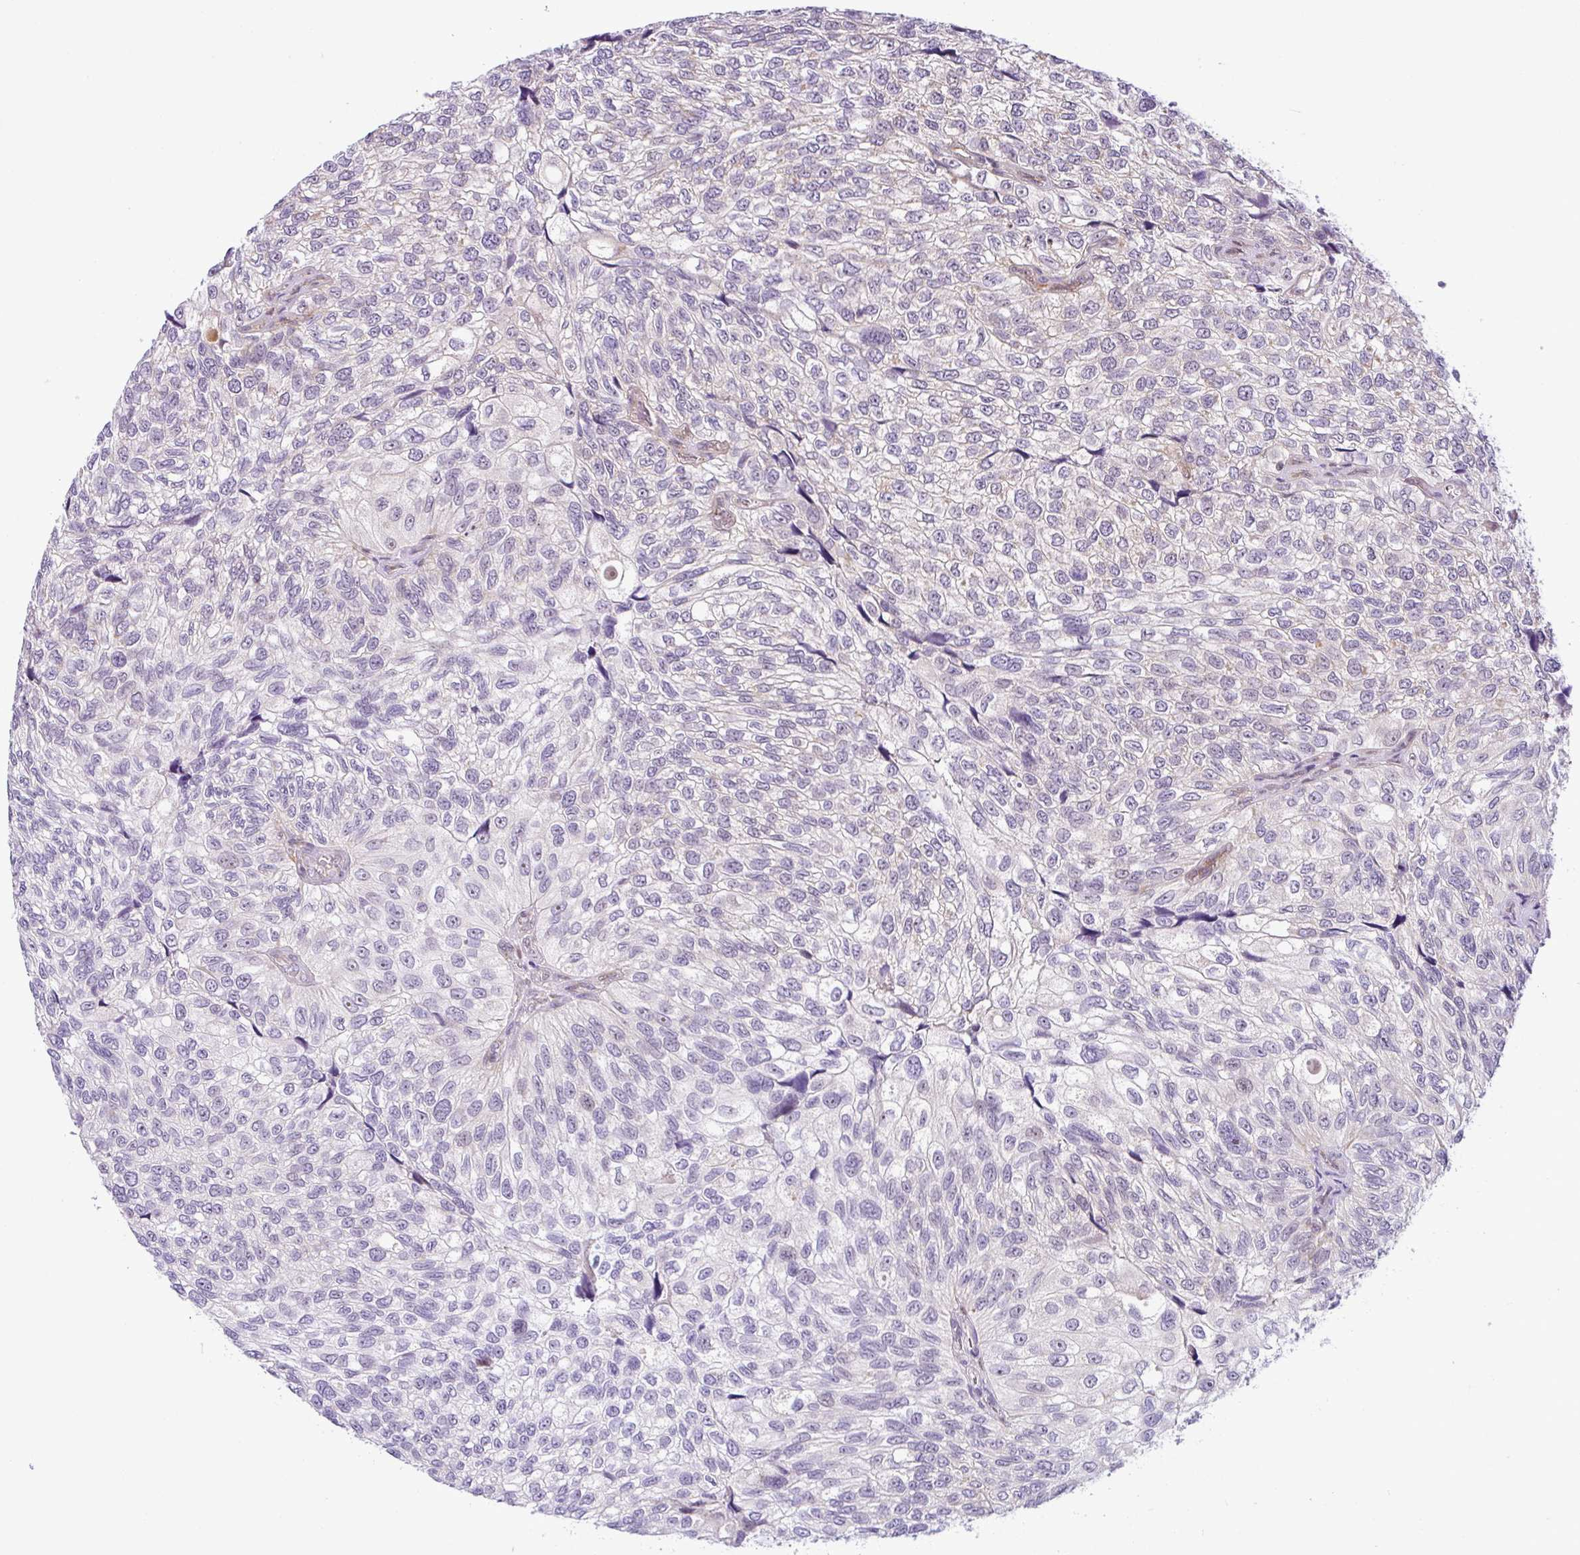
{"staining": {"intensity": "negative", "quantity": "none", "location": "none"}, "tissue": "urothelial cancer", "cell_type": "Tumor cells", "image_type": "cancer", "snomed": [{"axis": "morphology", "description": "Urothelial carcinoma, NOS"}, {"axis": "topography", "description": "Urinary bladder"}], "caption": "An image of human urothelial cancer is negative for staining in tumor cells.", "gene": "NDUFB2", "patient": {"sex": "male", "age": 87}}